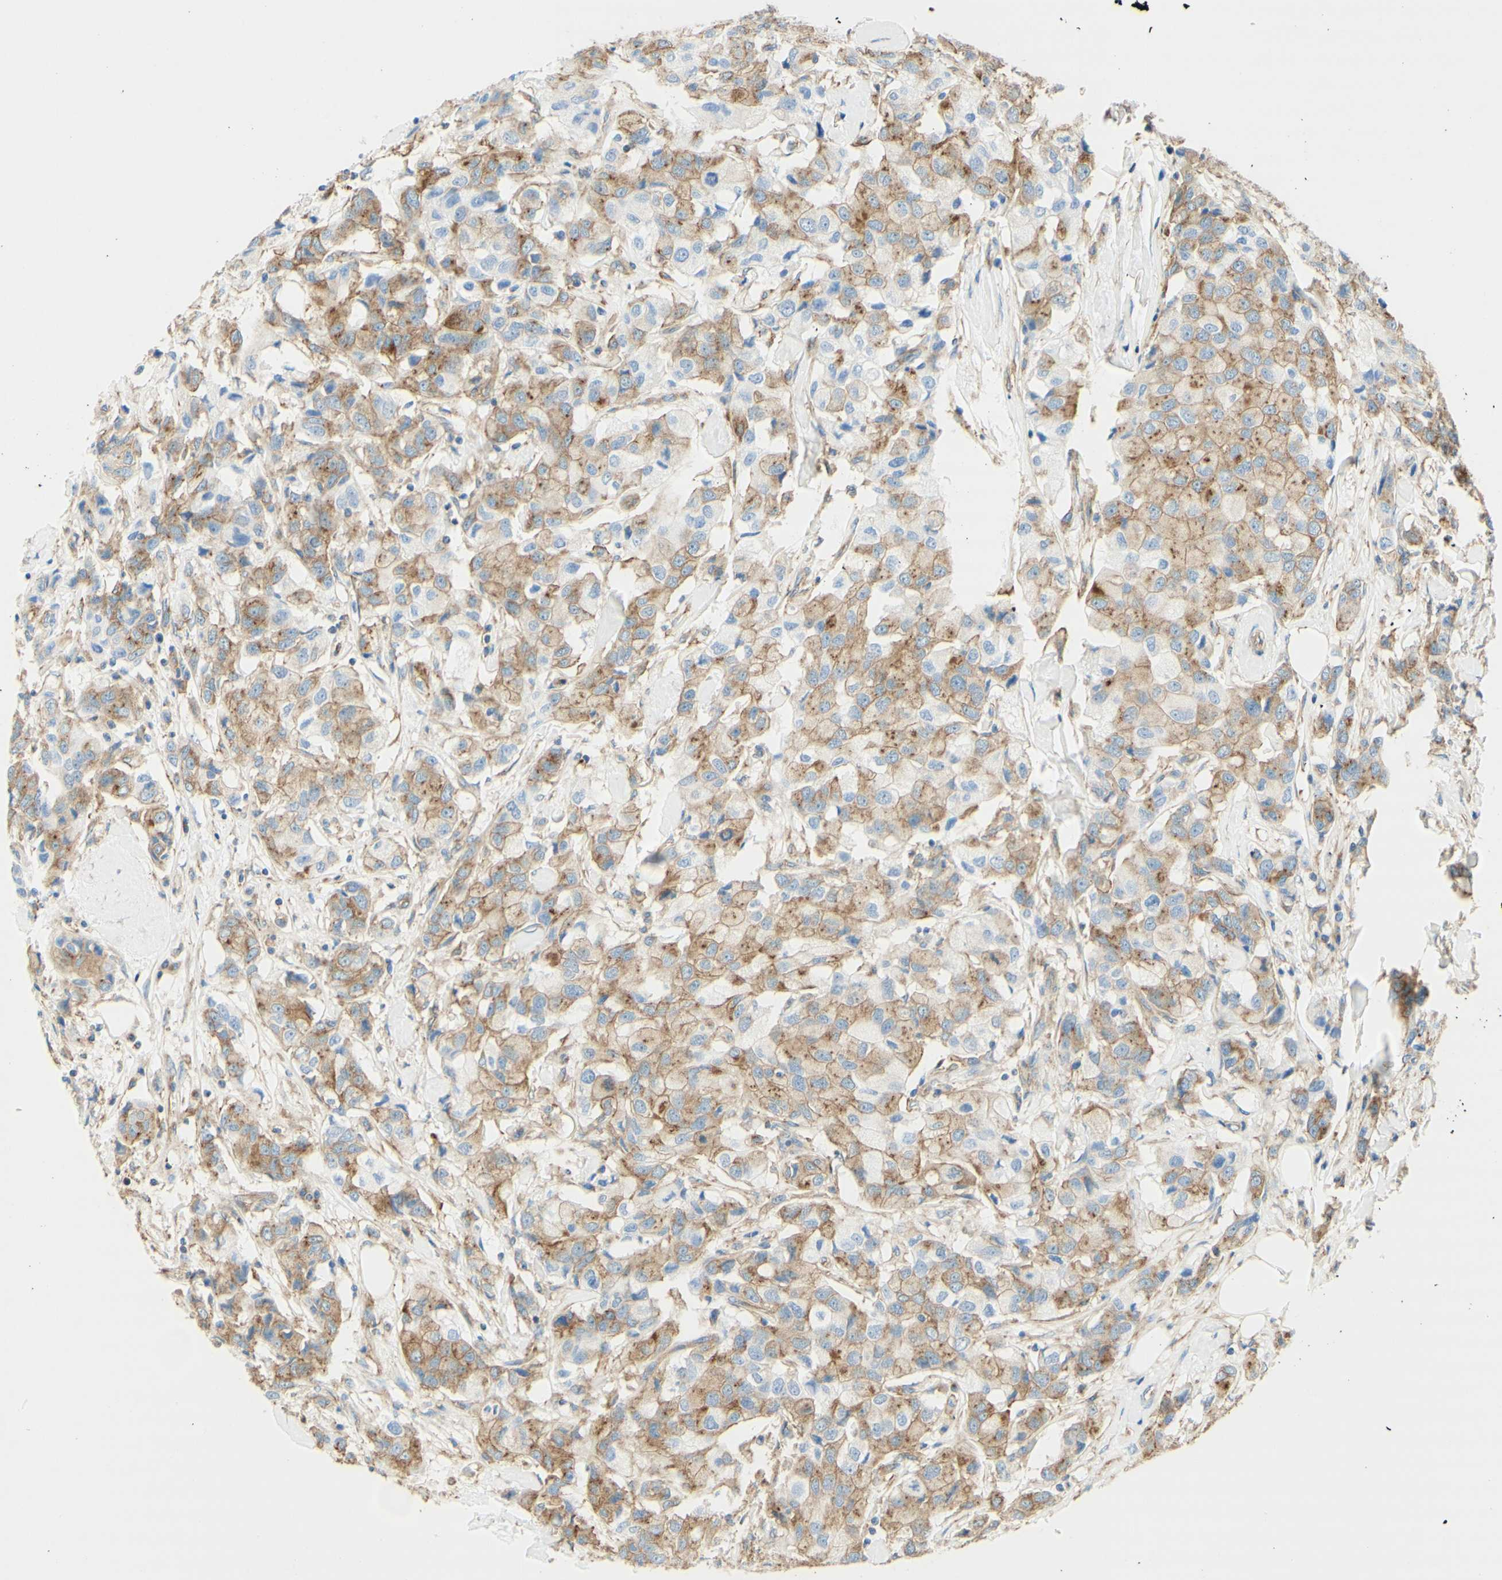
{"staining": {"intensity": "moderate", "quantity": "25%-75%", "location": "cytoplasmic/membranous"}, "tissue": "breast cancer", "cell_type": "Tumor cells", "image_type": "cancer", "snomed": [{"axis": "morphology", "description": "Duct carcinoma"}, {"axis": "topography", "description": "Breast"}], "caption": "Tumor cells show medium levels of moderate cytoplasmic/membranous staining in about 25%-75% of cells in human intraductal carcinoma (breast).", "gene": "CLTC", "patient": {"sex": "female", "age": 80}}